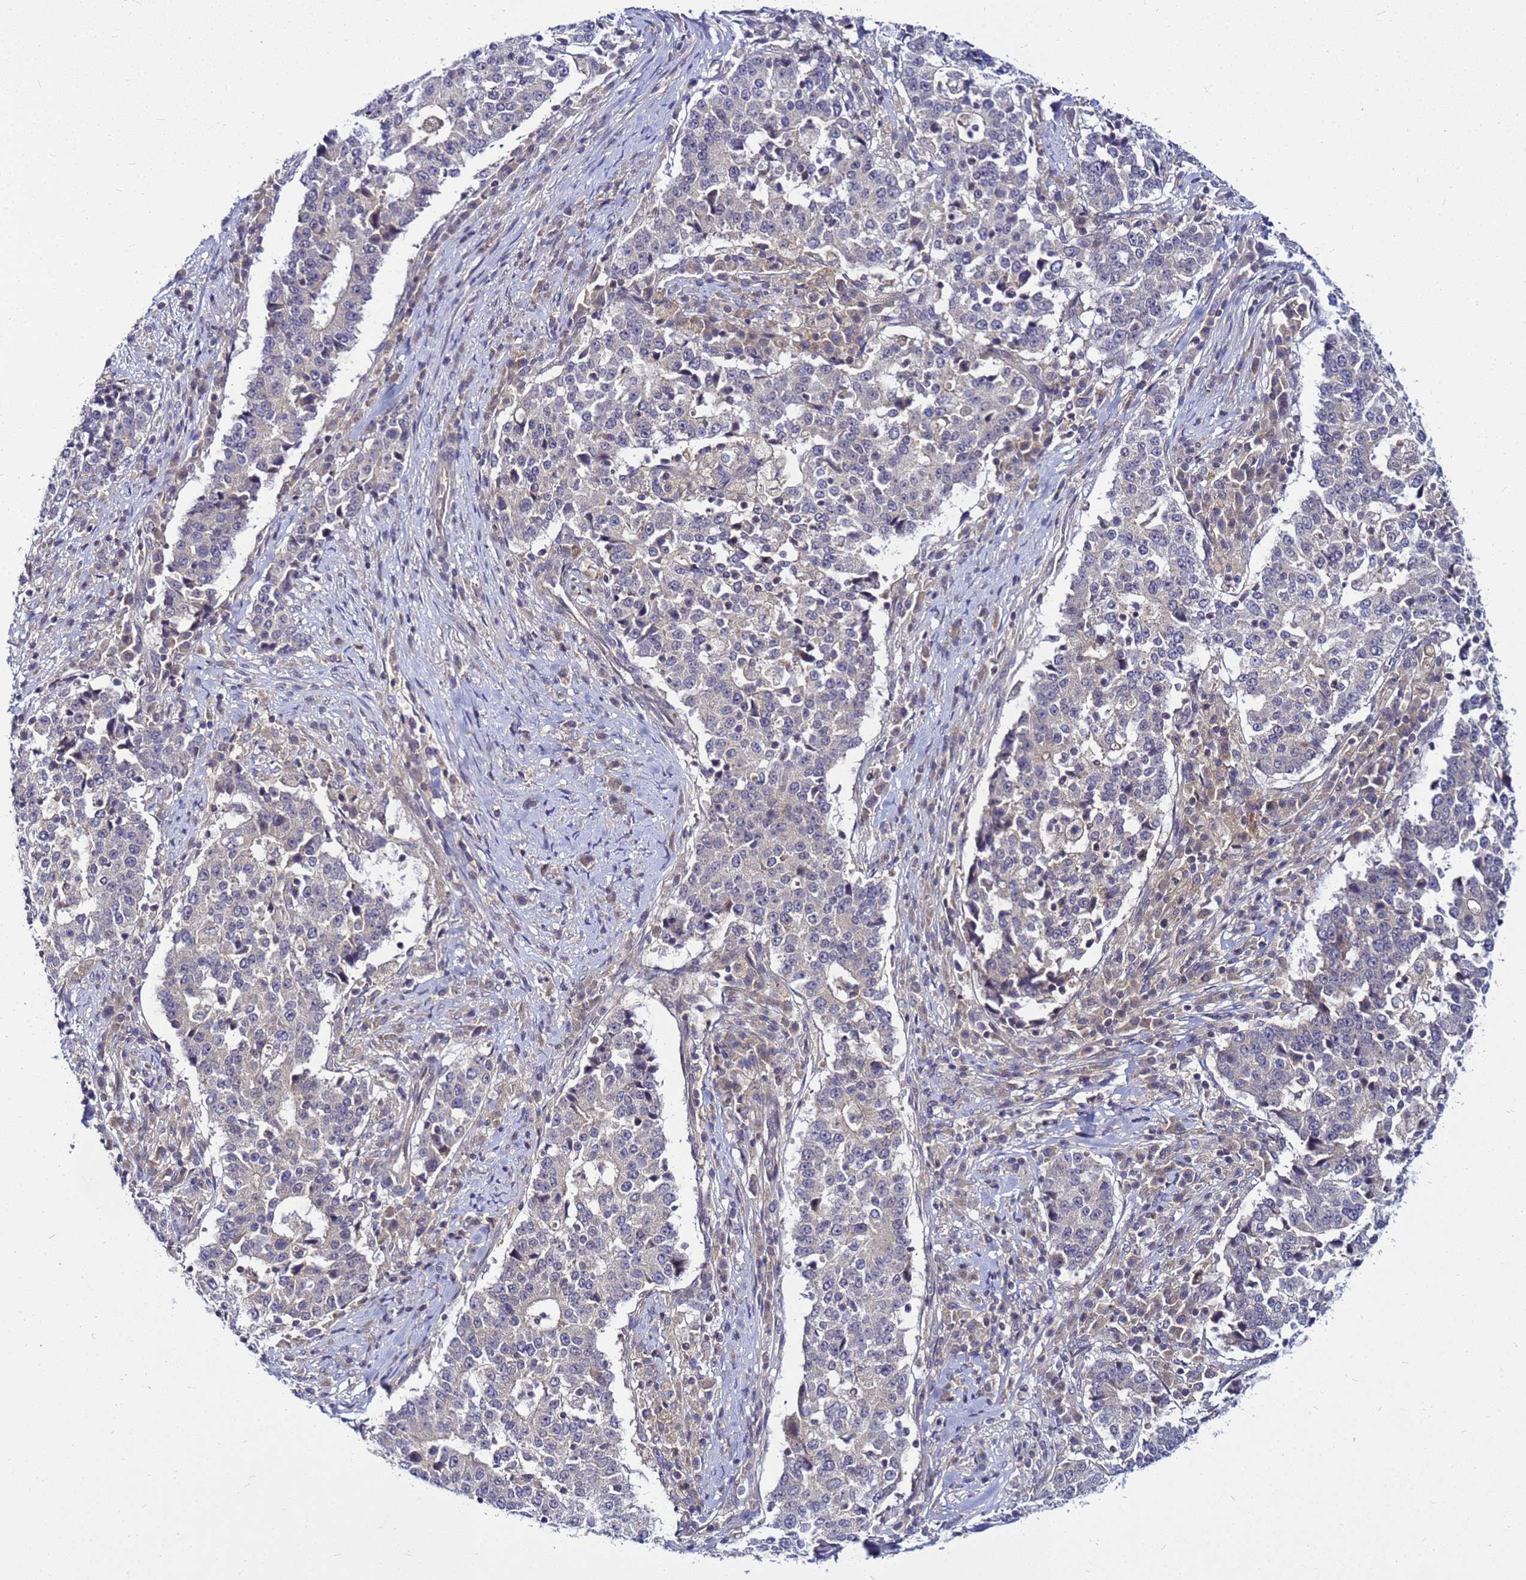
{"staining": {"intensity": "negative", "quantity": "none", "location": "none"}, "tissue": "stomach cancer", "cell_type": "Tumor cells", "image_type": "cancer", "snomed": [{"axis": "morphology", "description": "Adenocarcinoma, NOS"}, {"axis": "topography", "description": "Stomach"}], "caption": "Tumor cells show no significant protein staining in stomach cancer (adenocarcinoma).", "gene": "SAT1", "patient": {"sex": "male", "age": 59}}